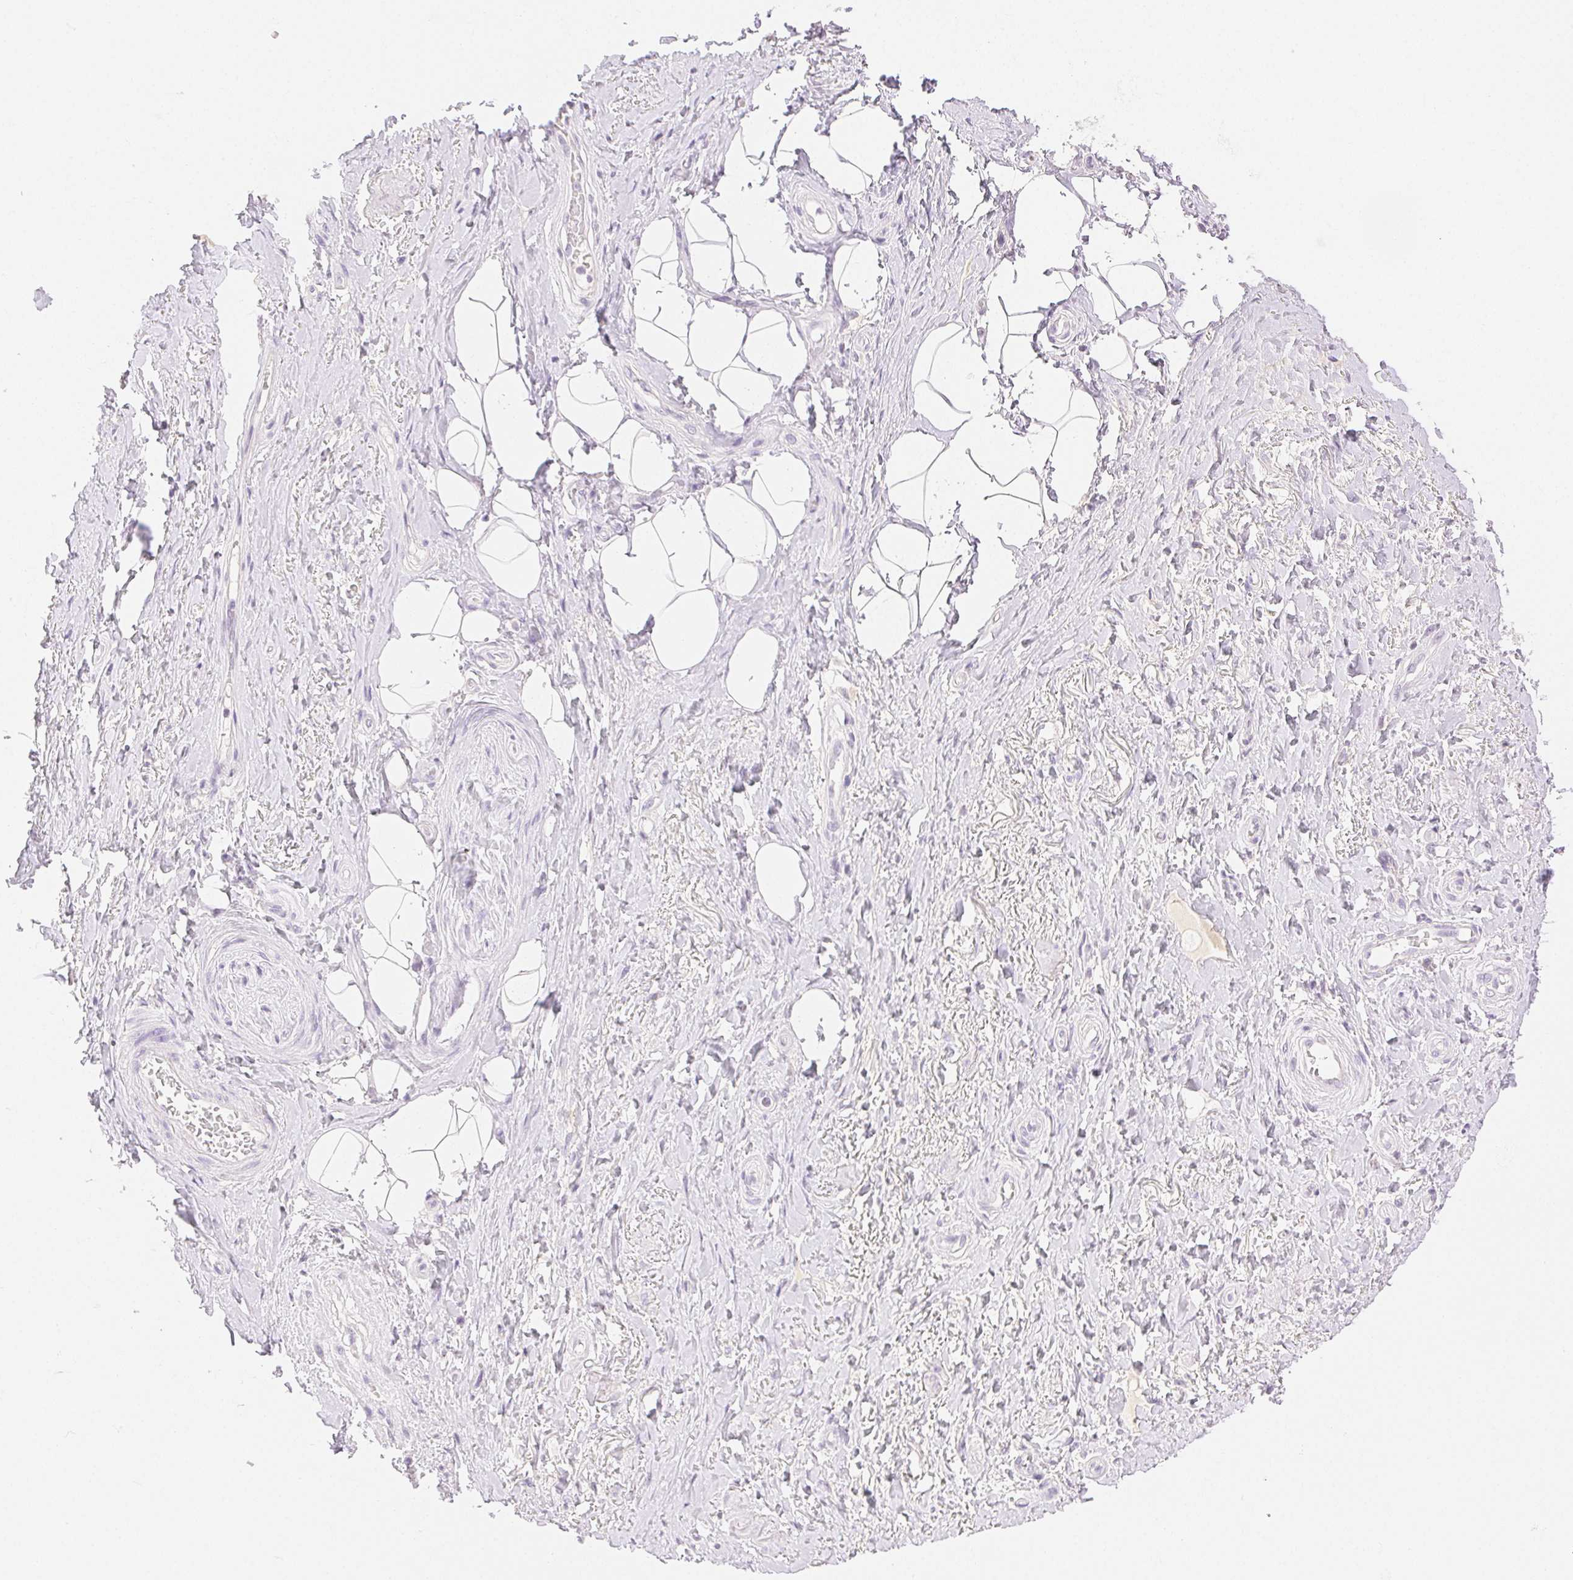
{"staining": {"intensity": "negative", "quantity": "none", "location": "none"}, "tissue": "adipose tissue", "cell_type": "Adipocytes", "image_type": "normal", "snomed": [{"axis": "morphology", "description": "Normal tissue, NOS"}, {"axis": "topography", "description": "Anal"}, {"axis": "topography", "description": "Peripheral nerve tissue"}], "caption": "Human adipose tissue stained for a protein using immunohistochemistry reveals no staining in adipocytes.", "gene": "SPACA4", "patient": {"sex": "male", "age": 53}}